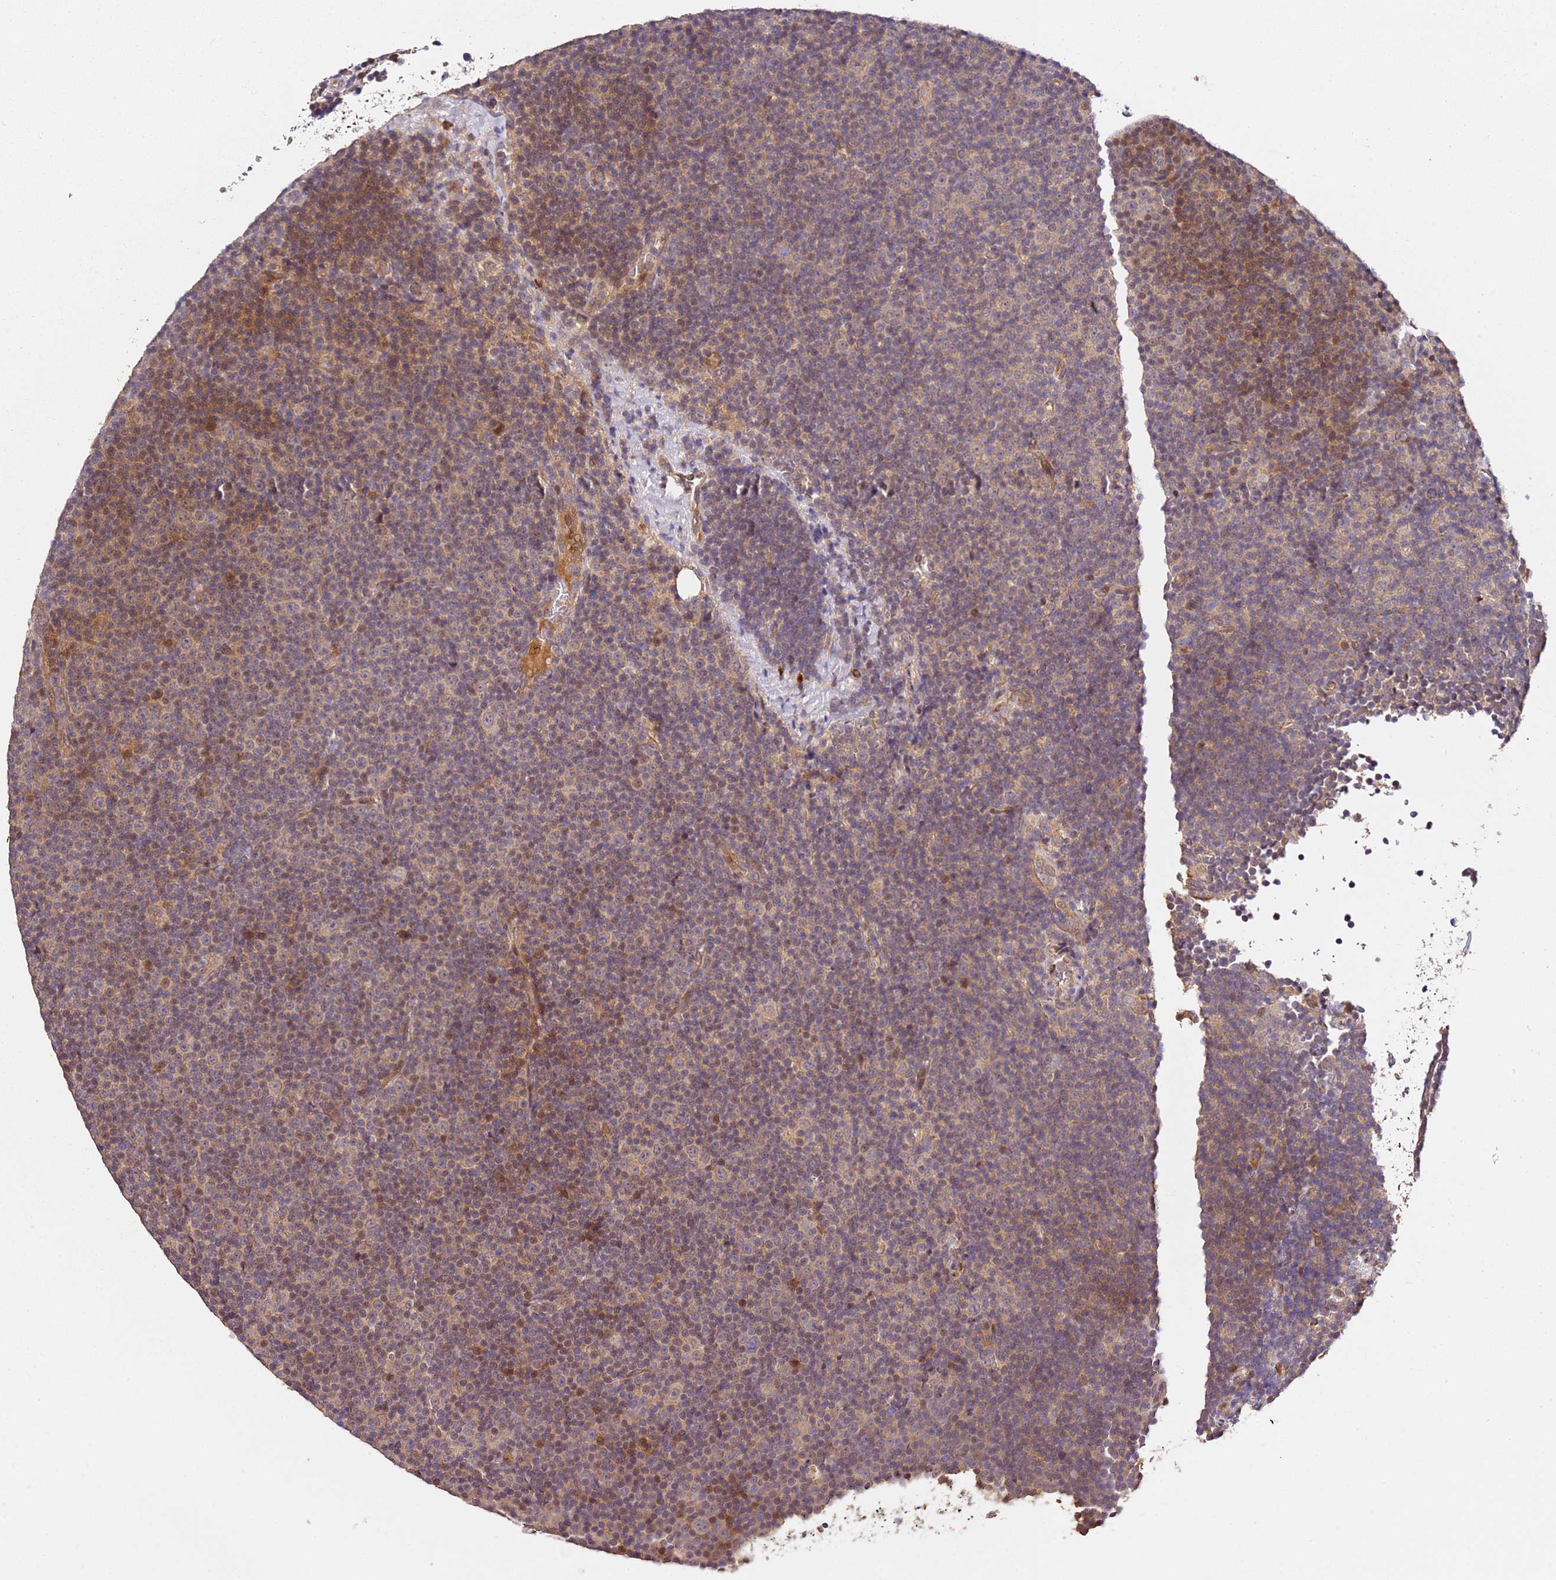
{"staining": {"intensity": "weak", "quantity": "25%-75%", "location": "cytoplasmic/membranous"}, "tissue": "lymphoma", "cell_type": "Tumor cells", "image_type": "cancer", "snomed": [{"axis": "morphology", "description": "Malignant lymphoma, non-Hodgkin's type, Low grade"}, {"axis": "topography", "description": "Lymph node"}], "caption": "An immunohistochemistry (IHC) micrograph of tumor tissue is shown. Protein staining in brown labels weak cytoplasmic/membranous positivity in low-grade malignant lymphoma, non-Hodgkin's type within tumor cells.", "gene": "OSBPL2", "patient": {"sex": "female", "age": 67}}